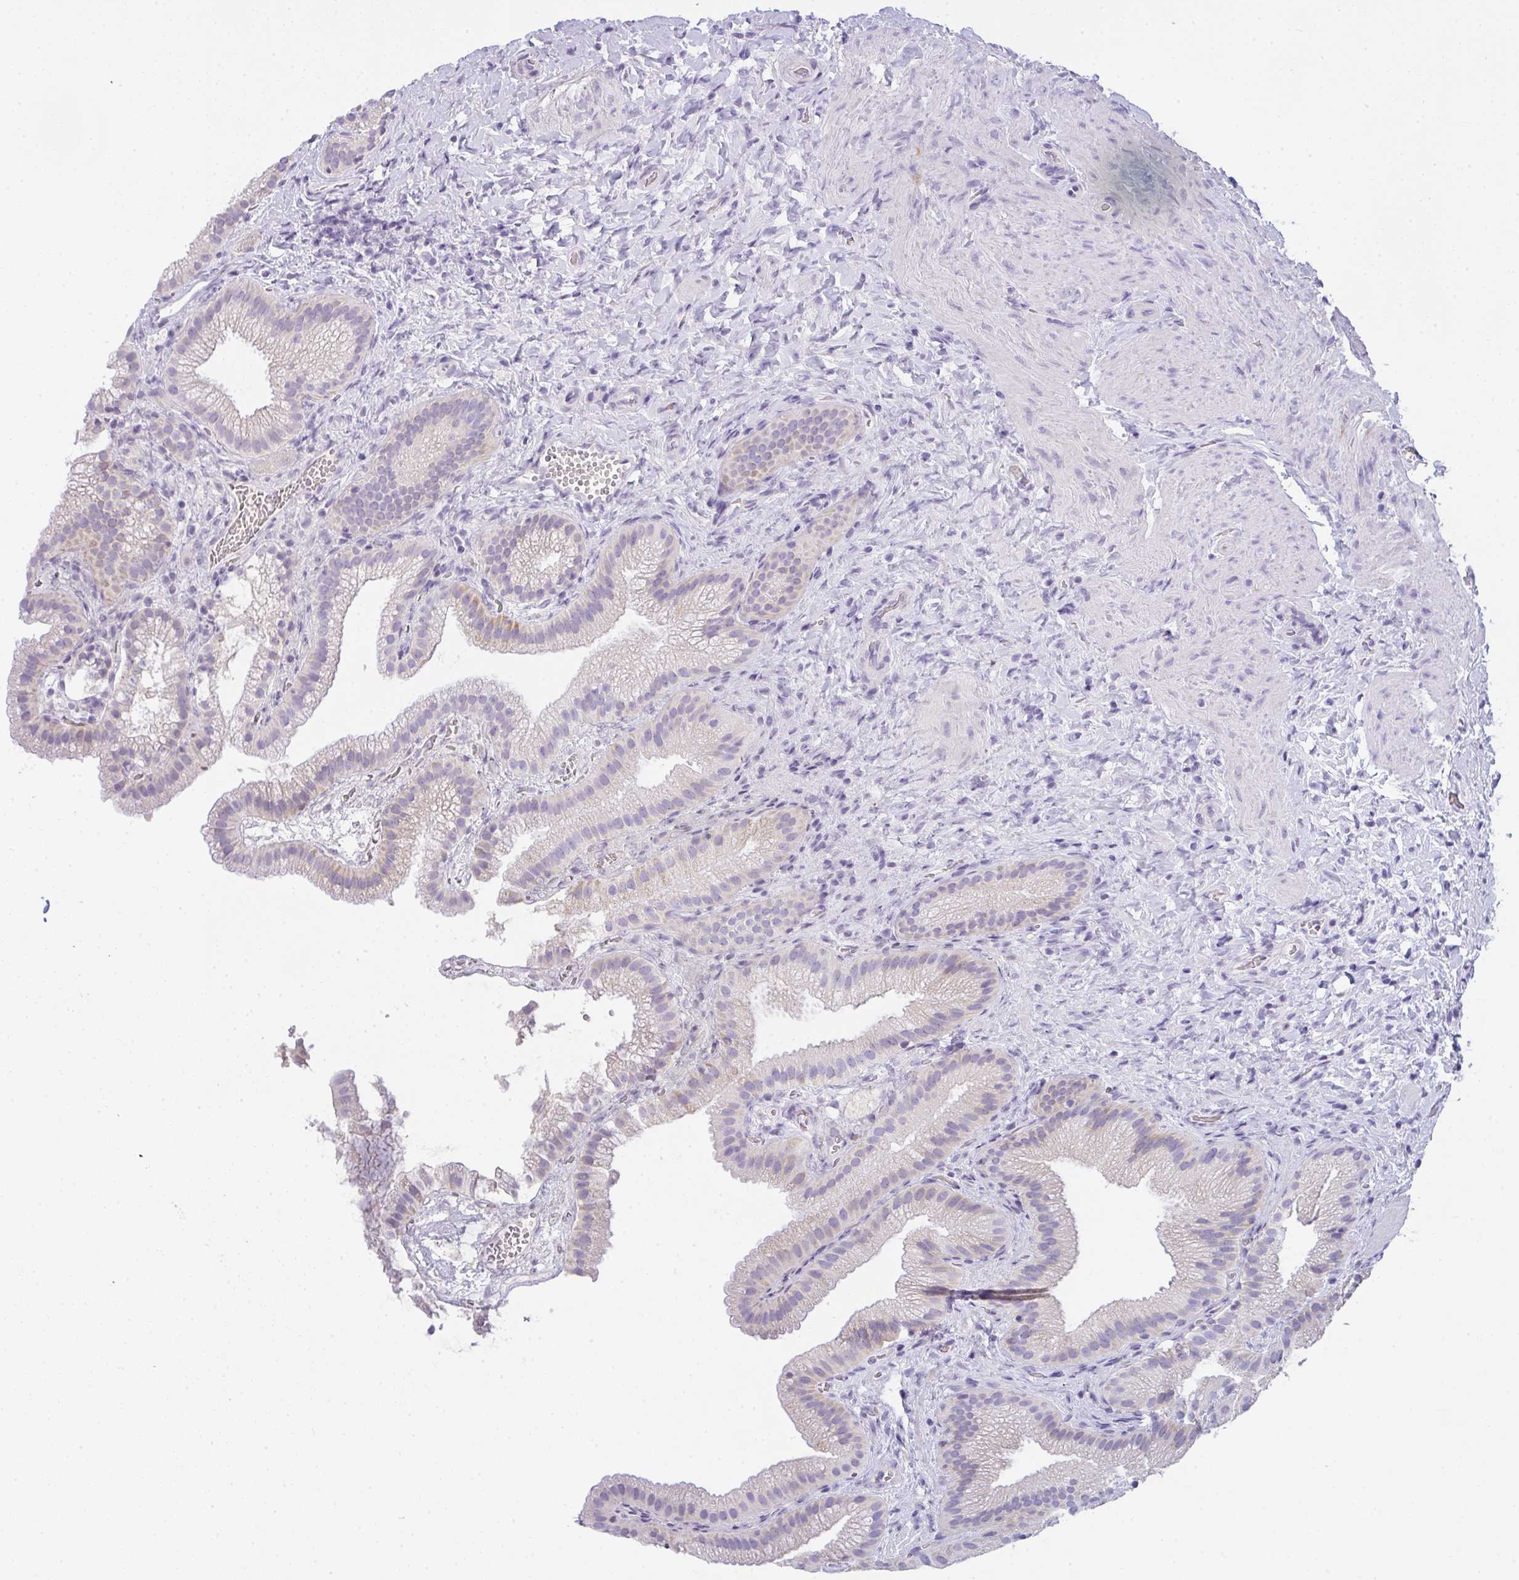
{"staining": {"intensity": "moderate", "quantity": "<25%", "location": "cytoplasmic/membranous,nuclear"}, "tissue": "gallbladder", "cell_type": "Glandular cells", "image_type": "normal", "snomed": [{"axis": "morphology", "description": "Normal tissue, NOS"}, {"axis": "topography", "description": "Gallbladder"}], "caption": "Protein expression analysis of normal human gallbladder reveals moderate cytoplasmic/membranous,nuclear positivity in about <25% of glandular cells. Using DAB (brown) and hematoxylin (blue) stains, captured at high magnification using brightfield microscopy.", "gene": "COX7B", "patient": {"sex": "female", "age": 63}}